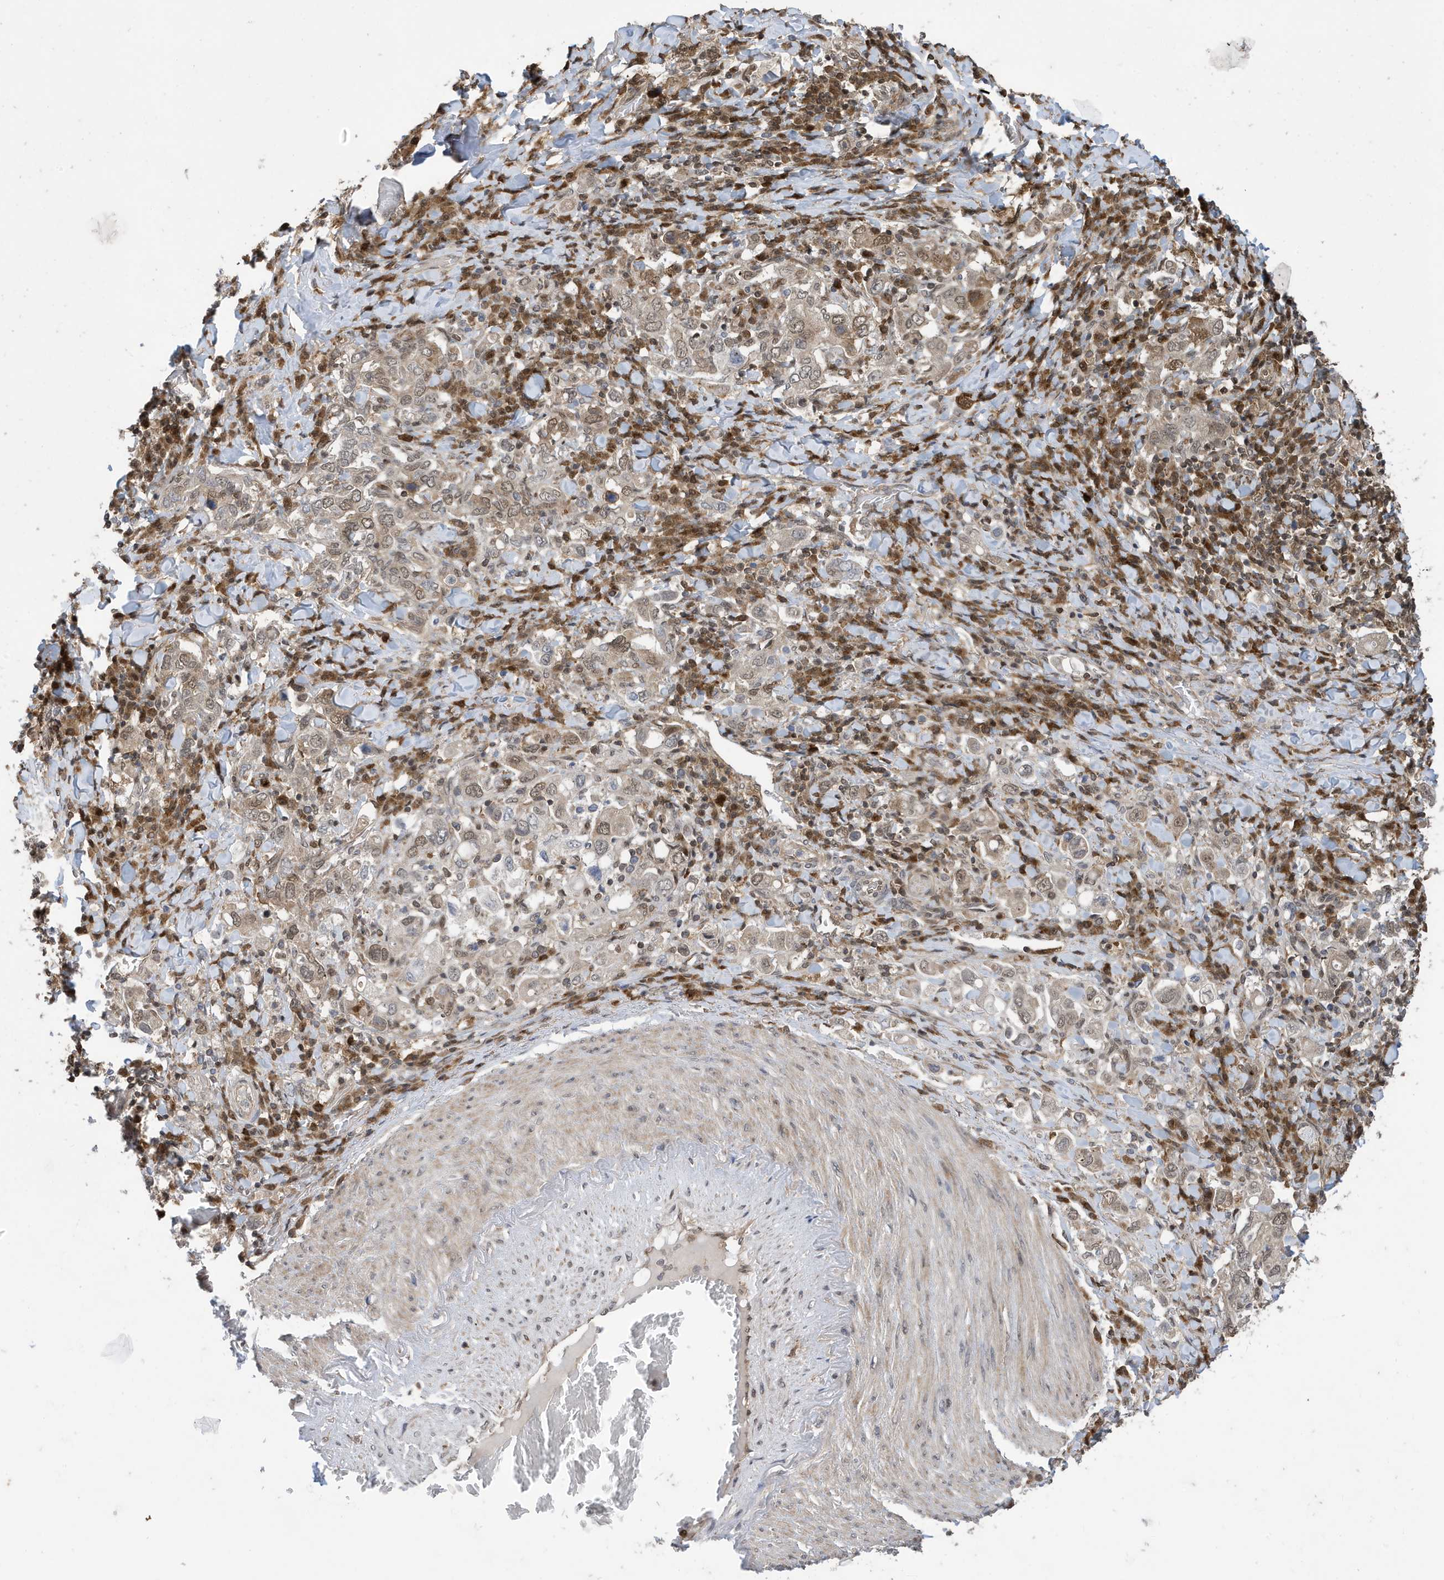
{"staining": {"intensity": "moderate", "quantity": "25%-75%", "location": "cytoplasmic/membranous,nuclear"}, "tissue": "stomach cancer", "cell_type": "Tumor cells", "image_type": "cancer", "snomed": [{"axis": "morphology", "description": "Adenocarcinoma, NOS"}, {"axis": "topography", "description": "Stomach, upper"}], "caption": "Immunohistochemical staining of human stomach adenocarcinoma displays moderate cytoplasmic/membranous and nuclear protein positivity in approximately 25%-75% of tumor cells. Using DAB (3,3'-diaminobenzidine) (brown) and hematoxylin (blue) stains, captured at high magnification using brightfield microscopy.", "gene": "UBQLN1", "patient": {"sex": "male", "age": 62}}